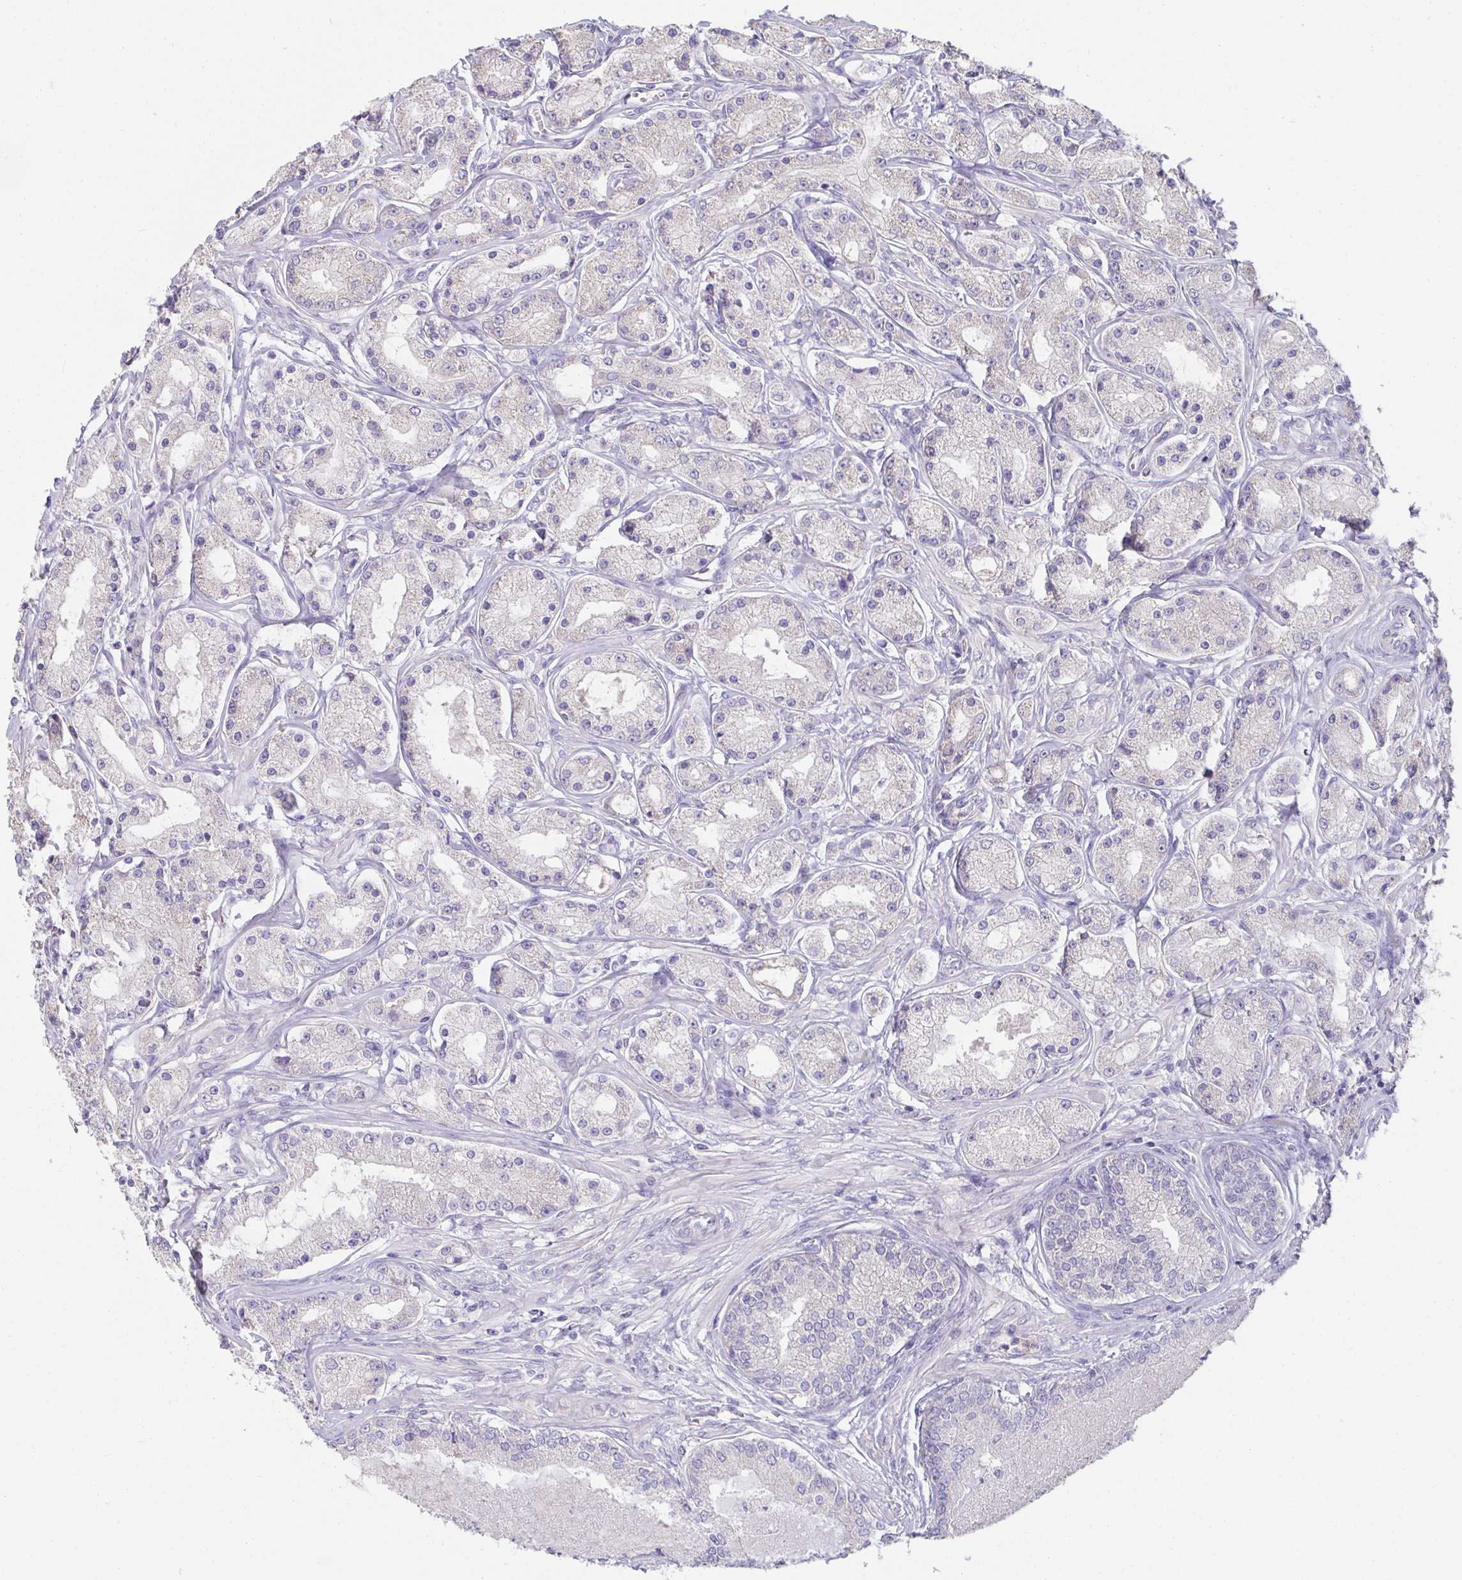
{"staining": {"intensity": "negative", "quantity": "none", "location": "none"}, "tissue": "prostate cancer", "cell_type": "Tumor cells", "image_type": "cancer", "snomed": [{"axis": "morphology", "description": "Adenocarcinoma, High grade"}, {"axis": "topography", "description": "Prostate"}], "caption": "Tumor cells are negative for protein expression in human adenocarcinoma (high-grade) (prostate).", "gene": "CXCR1", "patient": {"sex": "male", "age": 66}}